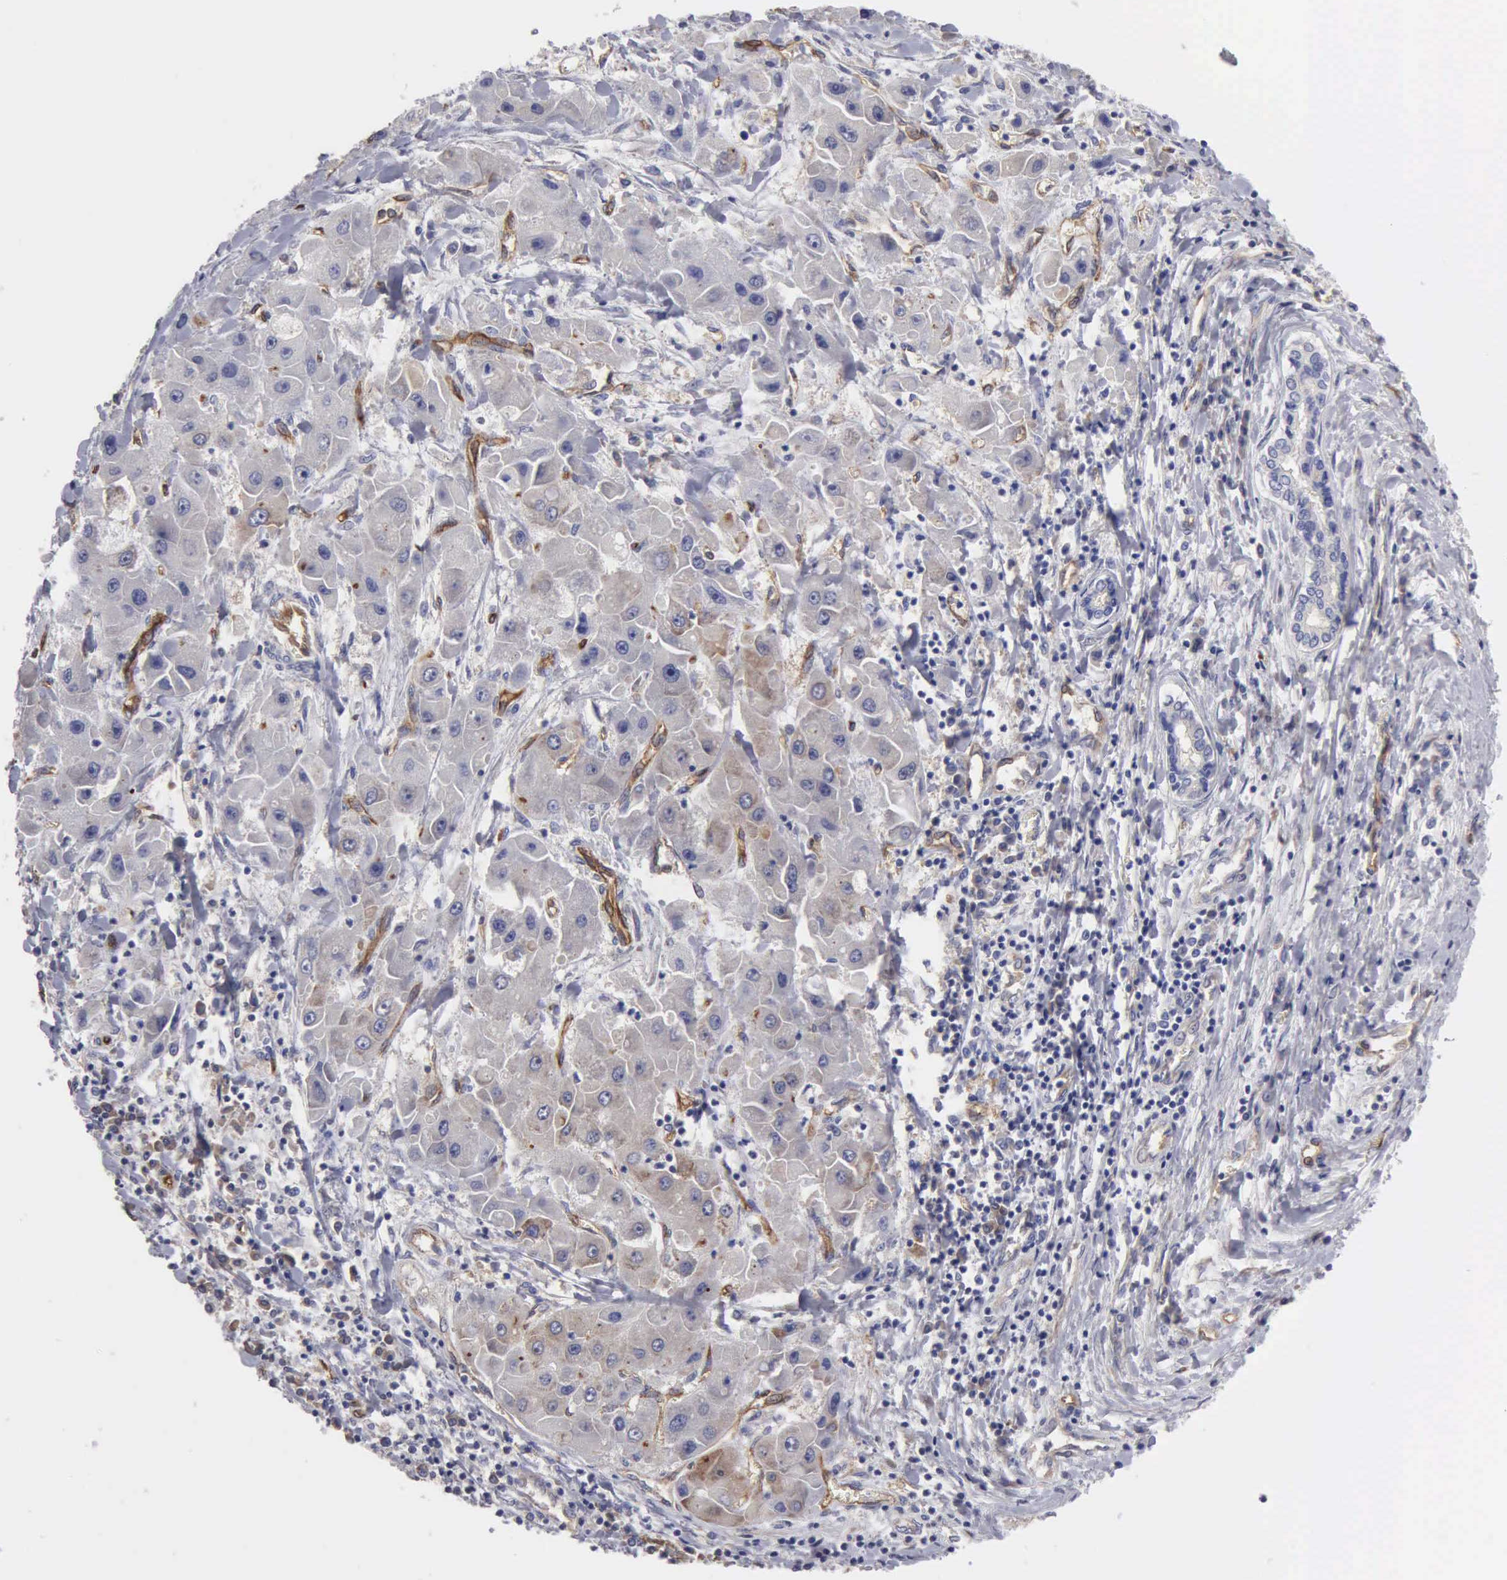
{"staining": {"intensity": "weak", "quantity": "<25%", "location": "cytoplasmic/membranous"}, "tissue": "liver cancer", "cell_type": "Tumor cells", "image_type": "cancer", "snomed": [{"axis": "morphology", "description": "Carcinoma, Hepatocellular, NOS"}, {"axis": "topography", "description": "Liver"}], "caption": "The IHC micrograph has no significant positivity in tumor cells of hepatocellular carcinoma (liver) tissue. The staining is performed using DAB (3,3'-diaminobenzidine) brown chromogen with nuclei counter-stained in using hematoxylin.", "gene": "RDX", "patient": {"sex": "male", "age": 24}}